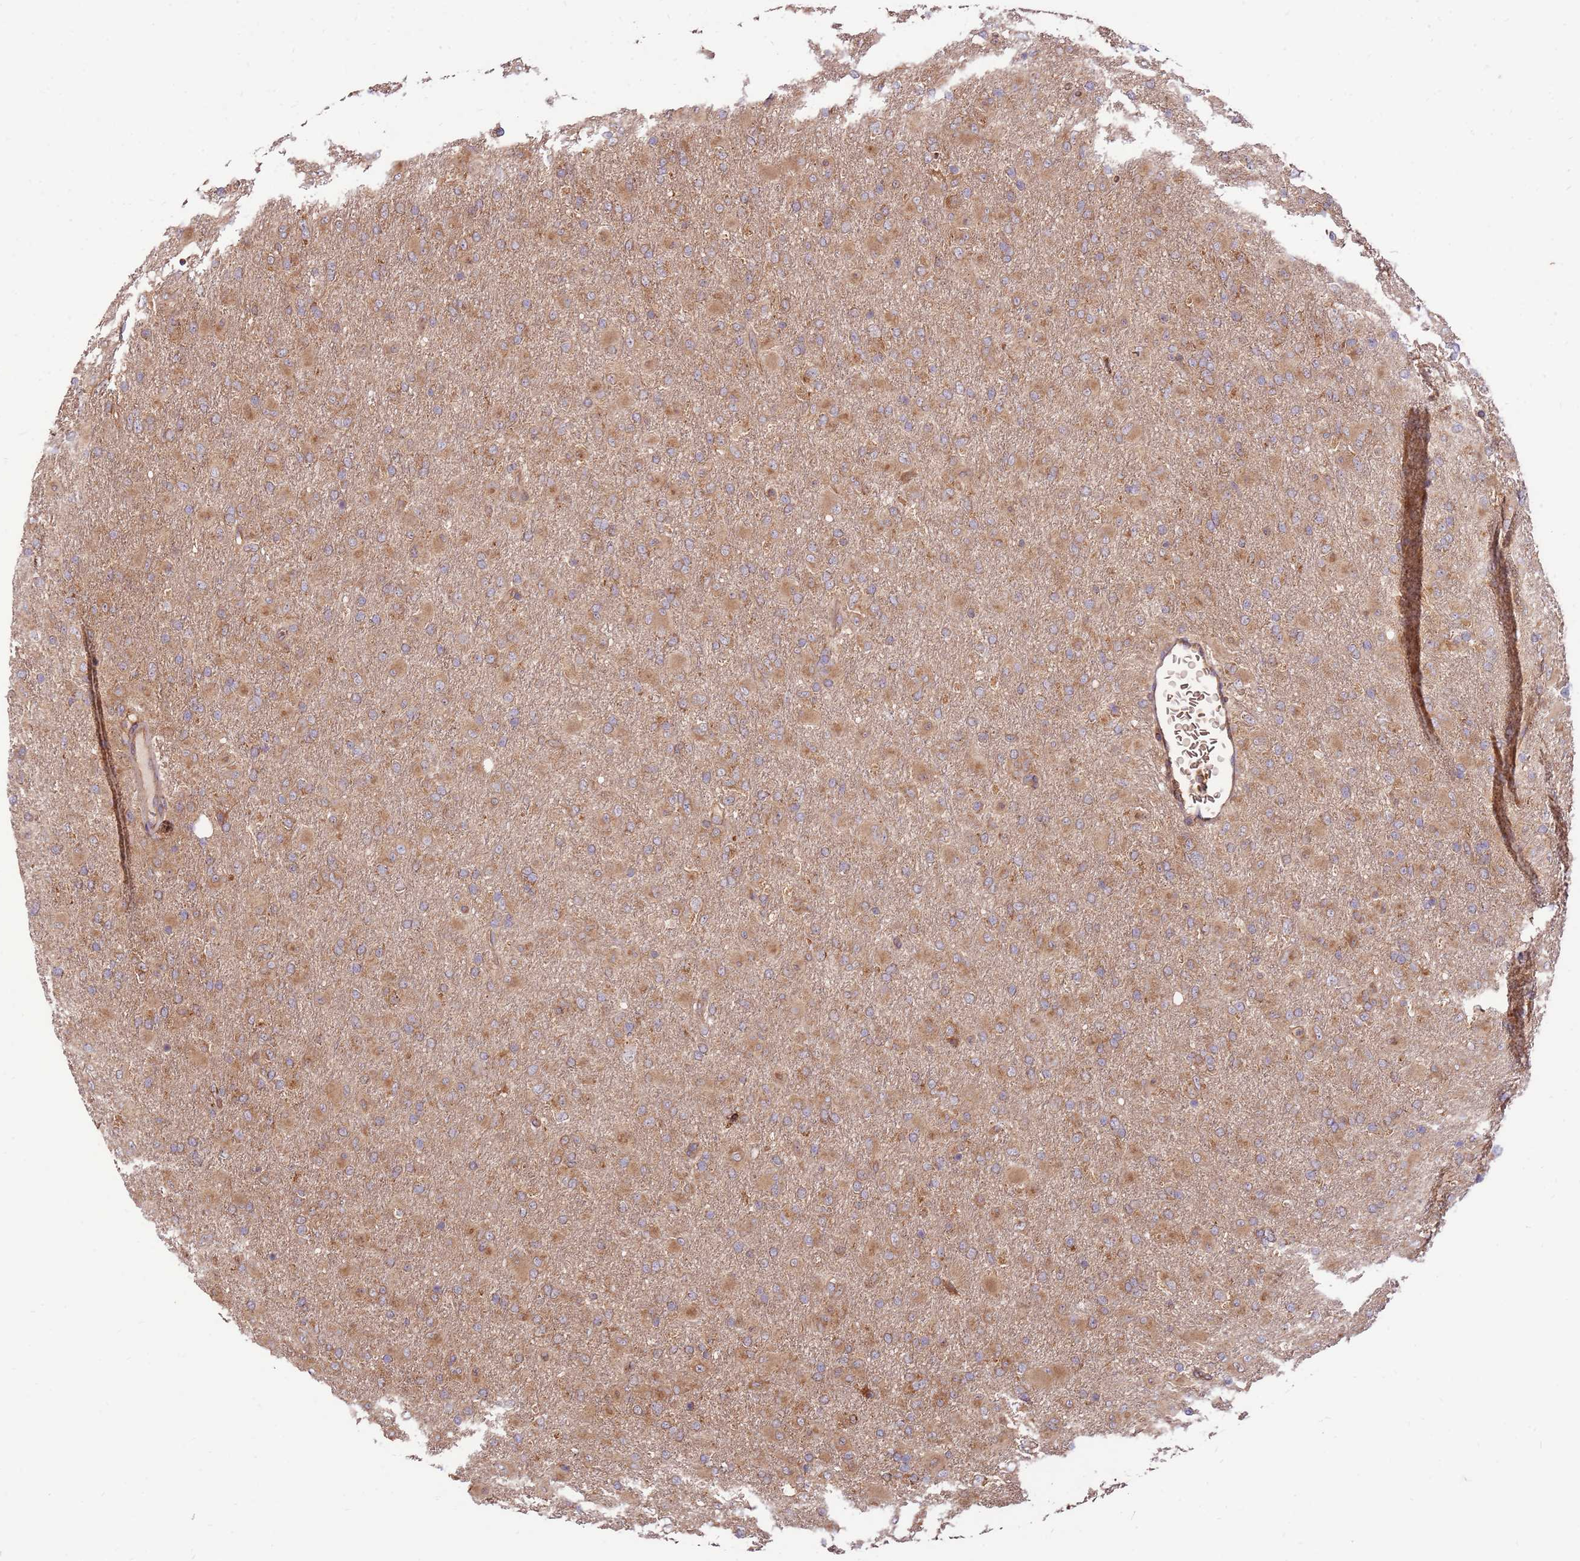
{"staining": {"intensity": "weak", "quantity": ">75%", "location": "cytoplasmic/membranous"}, "tissue": "glioma", "cell_type": "Tumor cells", "image_type": "cancer", "snomed": [{"axis": "morphology", "description": "Glioma, malignant, Low grade"}, {"axis": "topography", "description": "Brain"}], "caption": "Protein expression analysis of human glioma reveals weak cytoplasmic/membranous staining in about >75% of tumor cells.", "gene": "SLC44A5", "patient": {"sex": "male", "age": 65}}